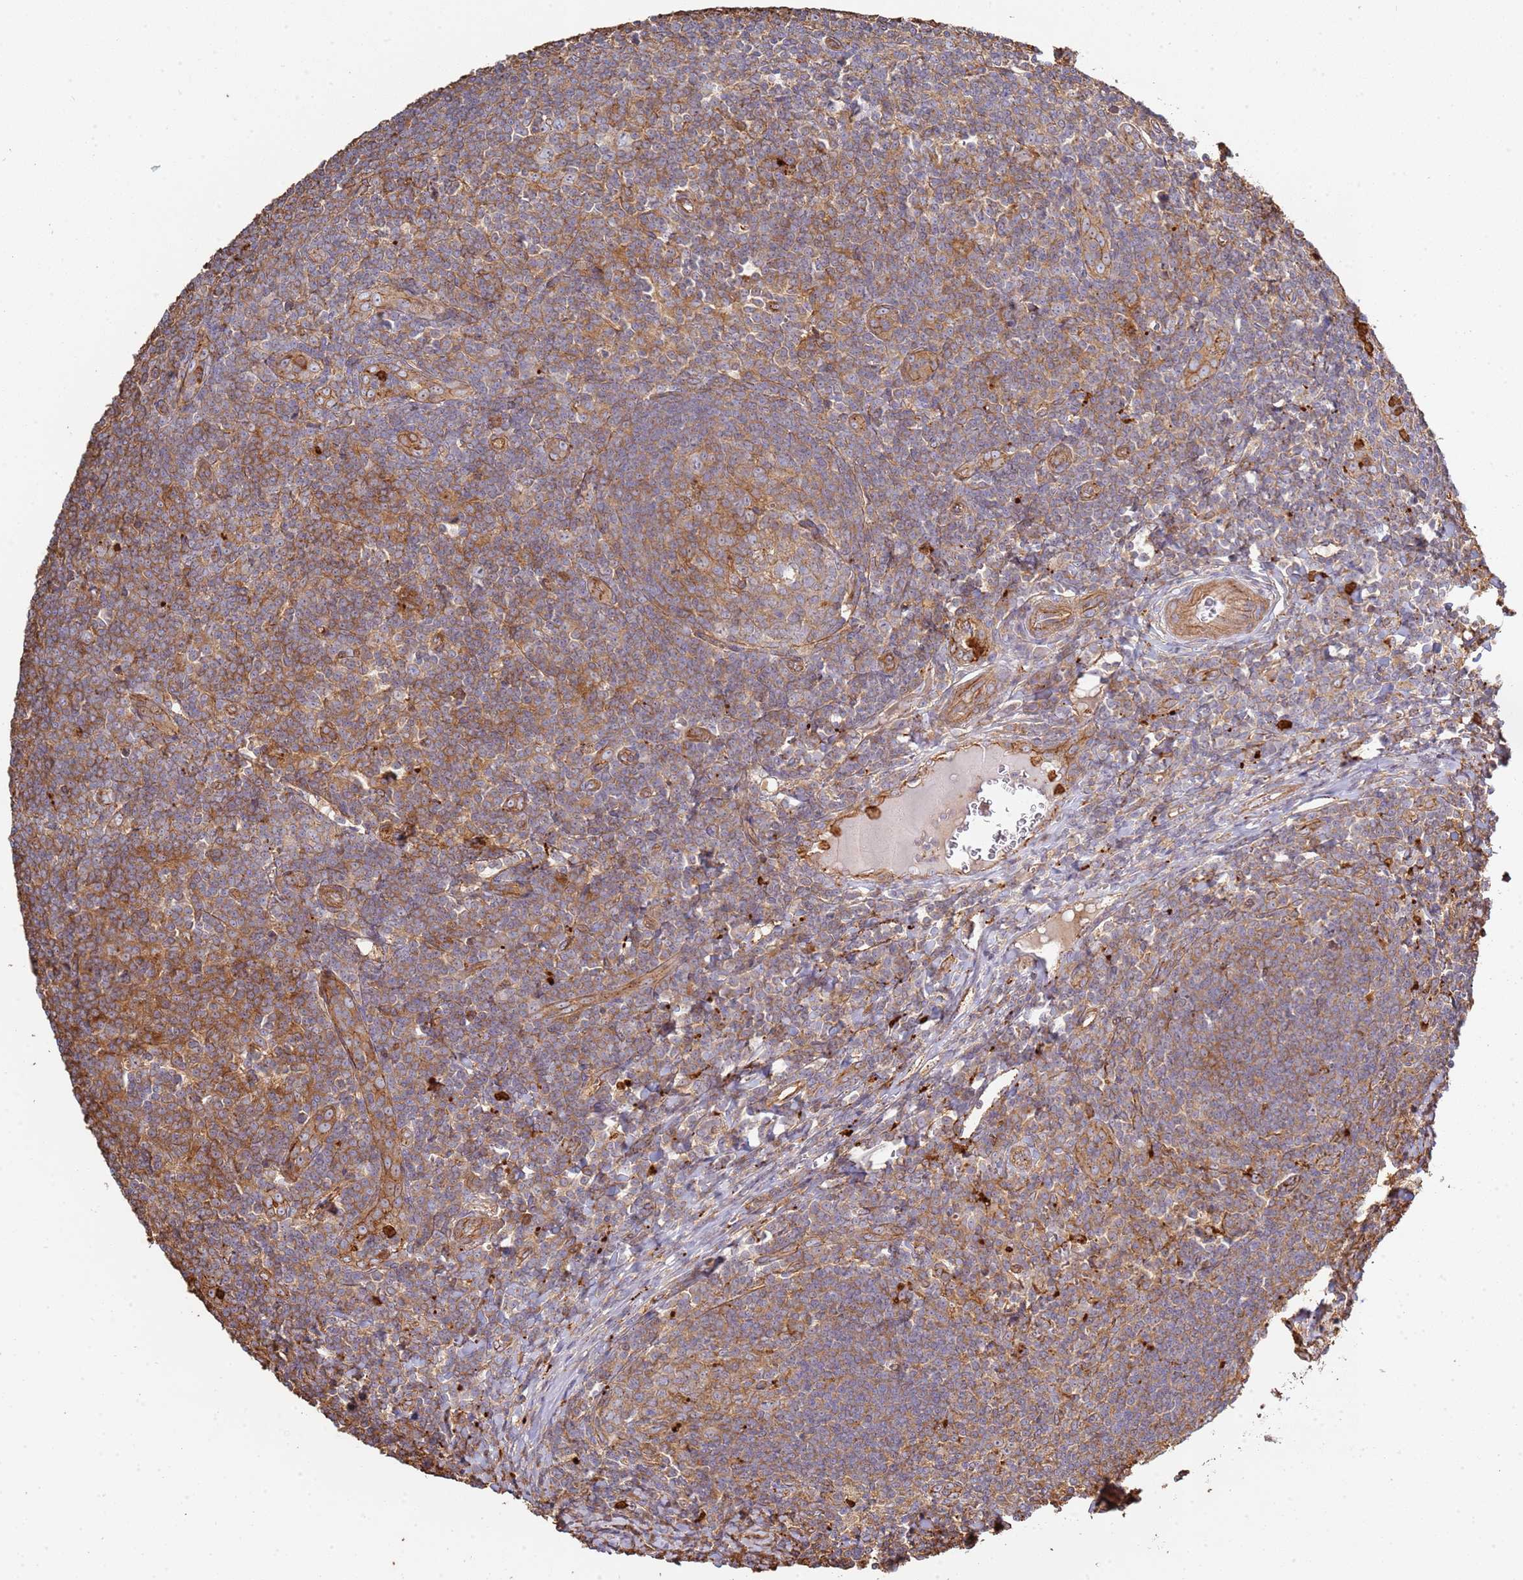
{"staining": {"intensity": "moderate", "quantity": "25%-75%", "location": "cytoplasmic/membranous"}, "tissue": "tonsil", "cell_type": "Germinal center cells", "image_type": "normal", "snomed": [{"axis": "morphology", "description": "Normal tissue, NOS"}, {"axis": "topography", "description": "Tonsil"}], "caption": "Brown immunohistochemical staining in unremarkable tonsil reveals moderate cytoplasmic/membranous staining in approximately 25%-75% of germinal center cells. The staining is performed using DAB (3,3'-diaminobenzidine) brown chromogen to label protein expression. The nuclei are counter-stained blue using hematoxylin.", "gene": "NDUFAF4", "patient": {"sex": "male", "age": 27}}